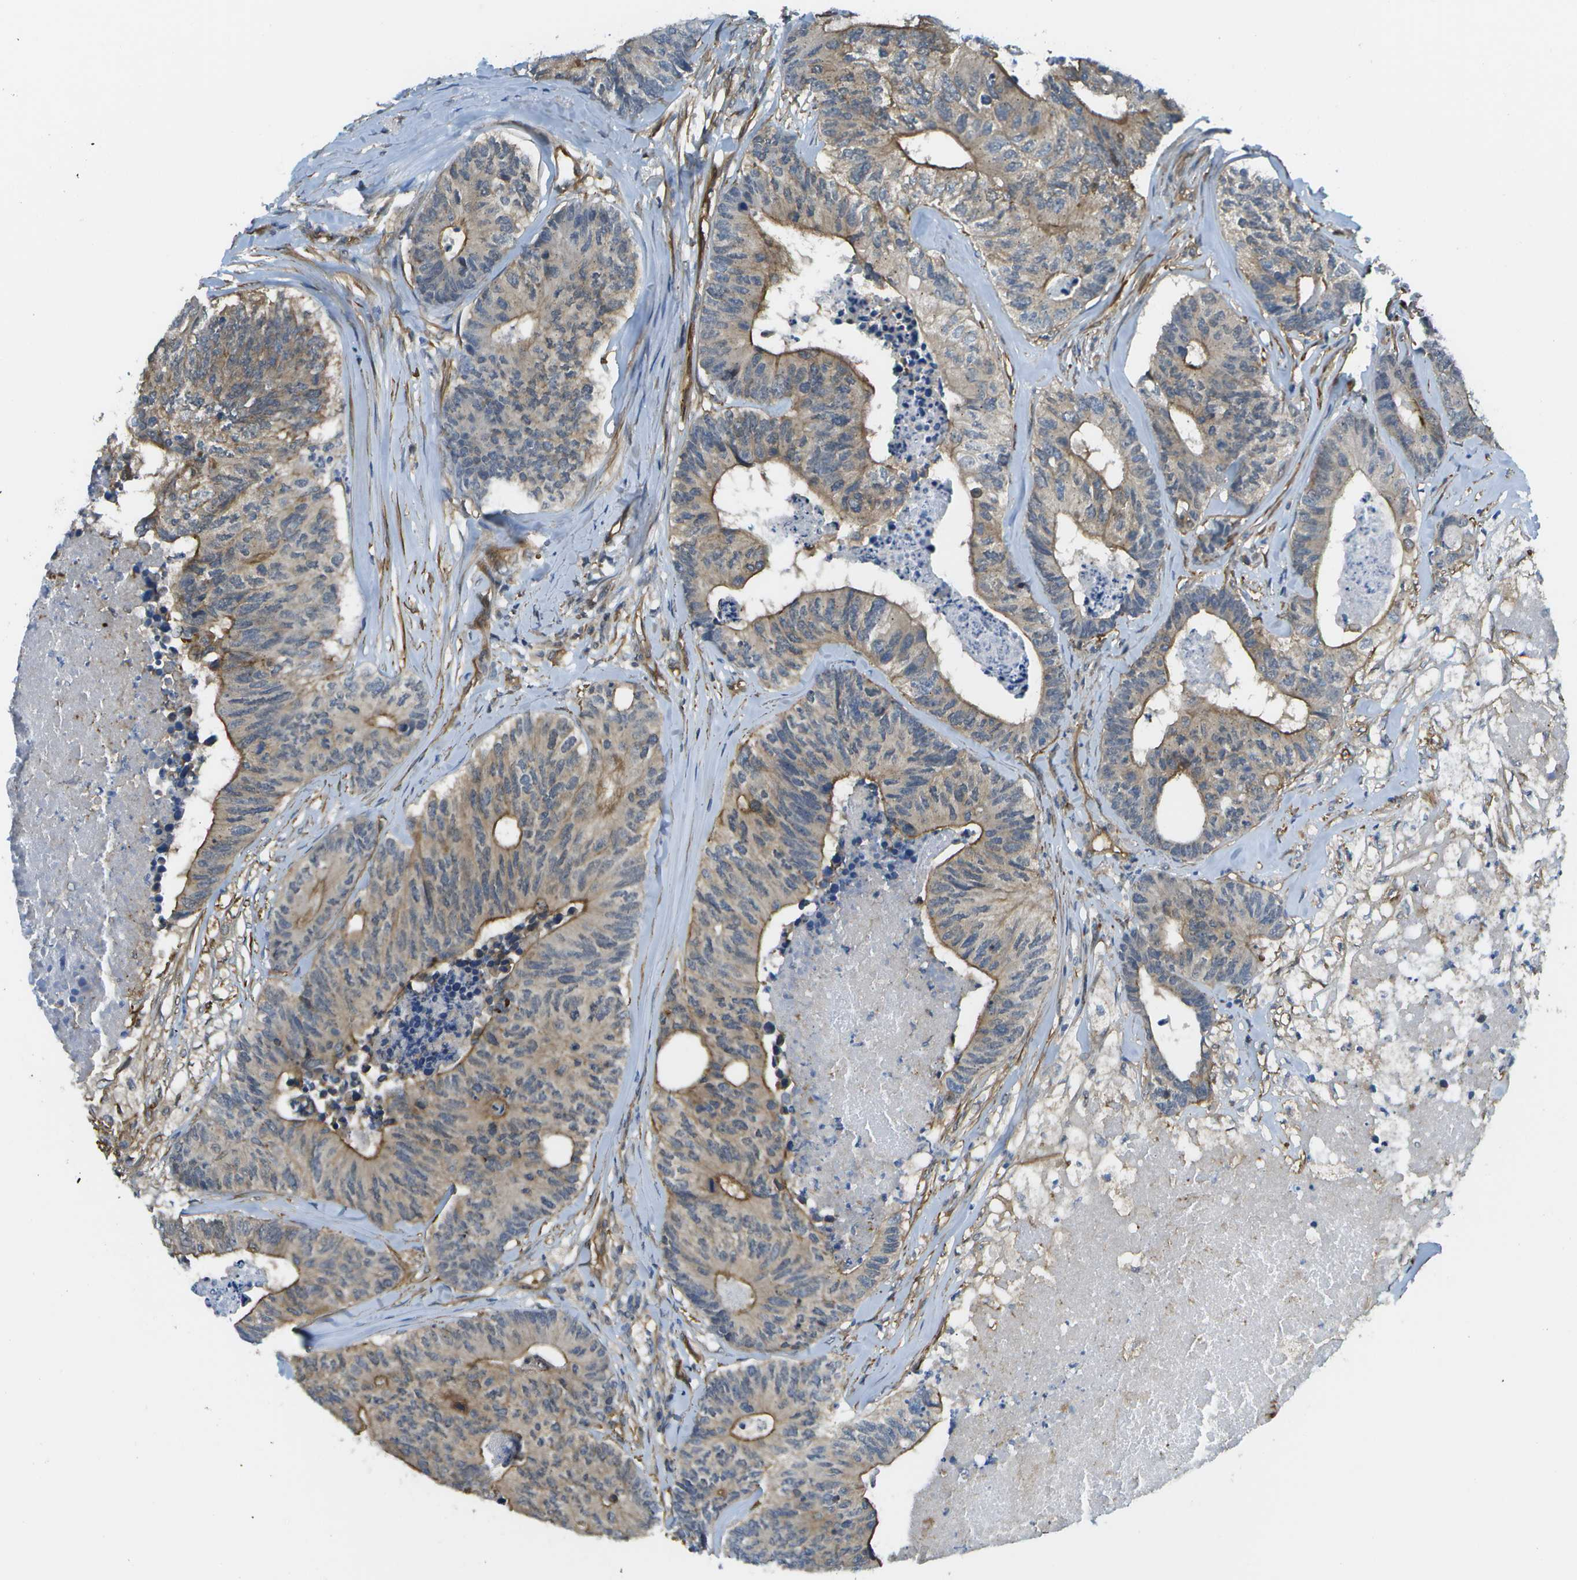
{"staining": {"intensity": "moderate", "quantity": ">75%", "location": "cytoplasmic/membranous"}, "tissue": "colorectal cancer", "cell_type": "Tumor cells", "image_type": "cancer", "snomed": [{"axis": "morphology", "description": "Adenocarcinoma, NOS"}, {"axis": "topography", "description": "Colon"}], "caption": "Brown immunohistochemical staining in colorectal cancer (adenocarcinoma) displays moderate cytoplasmic/membranous positivity in about >75% of tumor cells.", "gene": "KIAA0040", "patient": {"sex": "female", "age": 67}}